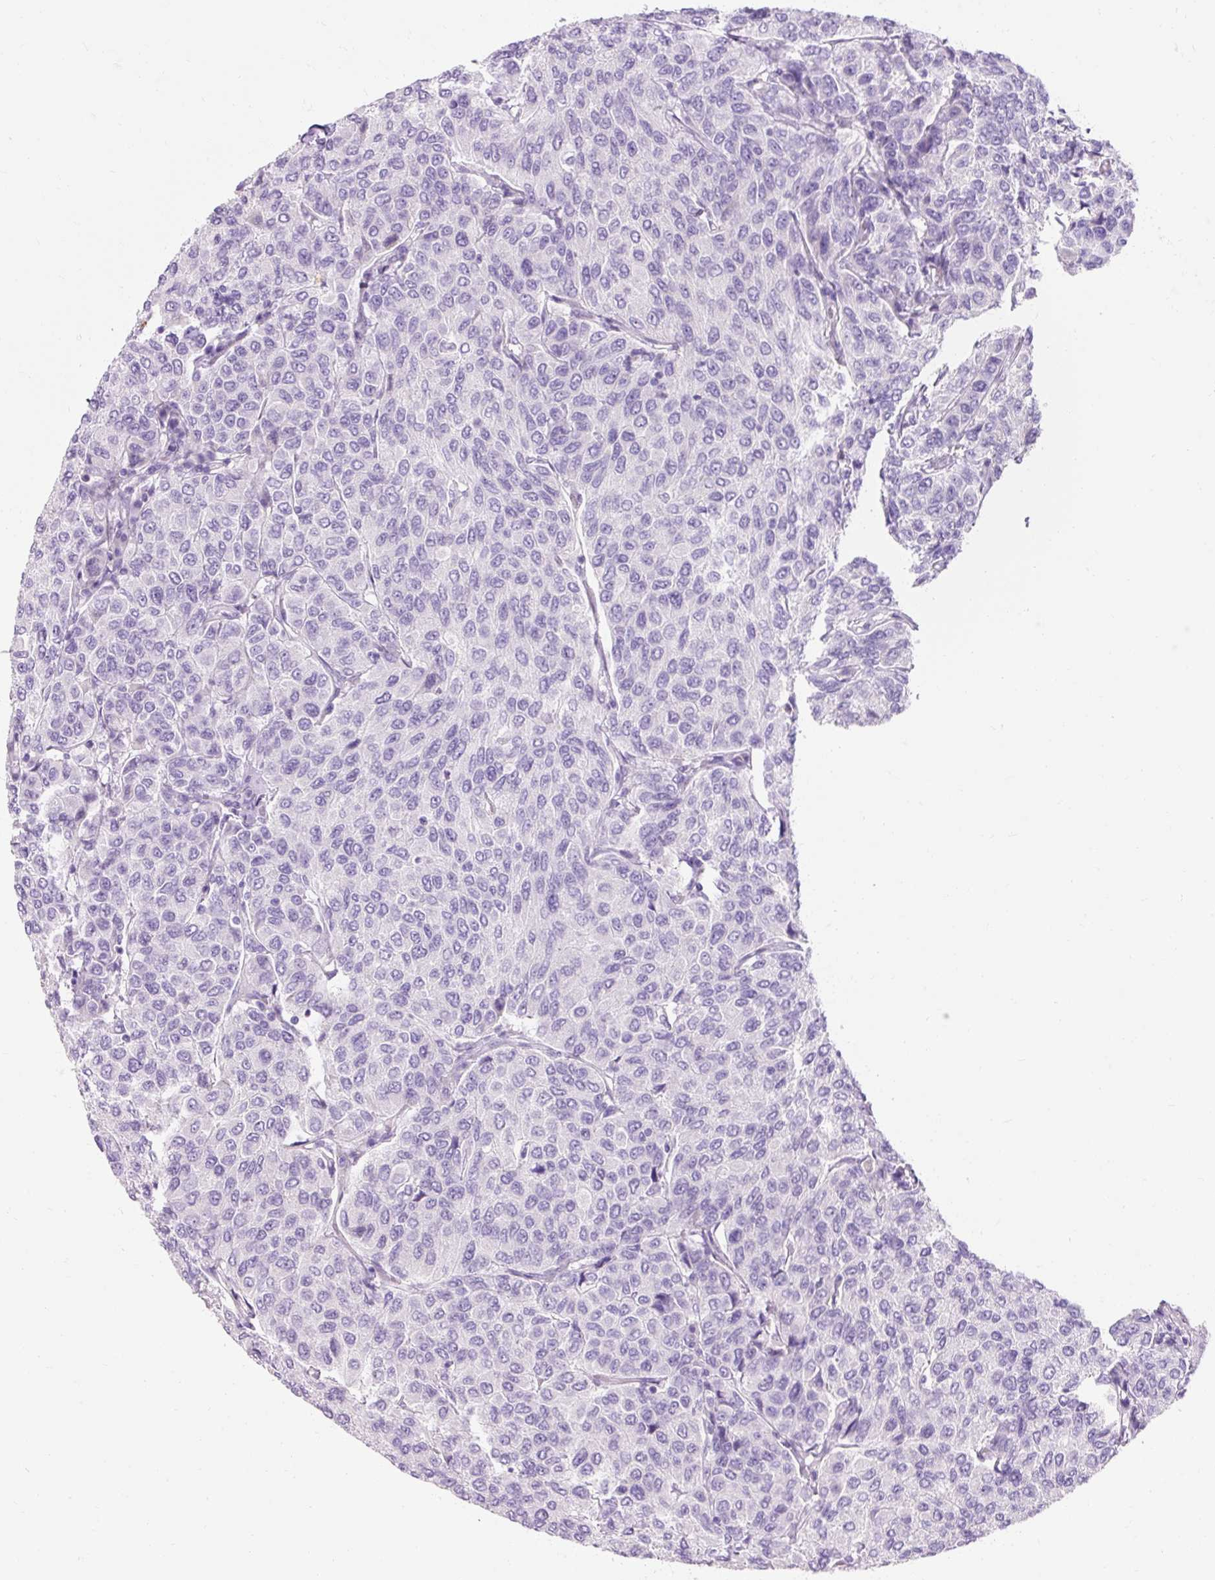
{"staining": {"intensity": "negative", "quantity": "none", "location": "none"}, "tissue": "breast cancer", "cell_type": "Tumor cells", "image_type": "cancer", "snomed": [{"axis": "morphology", "description": "Duct carcinoma"}, {"axis": "topography", "description": "Breast"}], "caption": "An image of human infiltrating ductal carcinoma (breast) is negative for staining in tumor cells.", "gene": "TMEM213", "patient": {"sex": "female", "age": 55}}